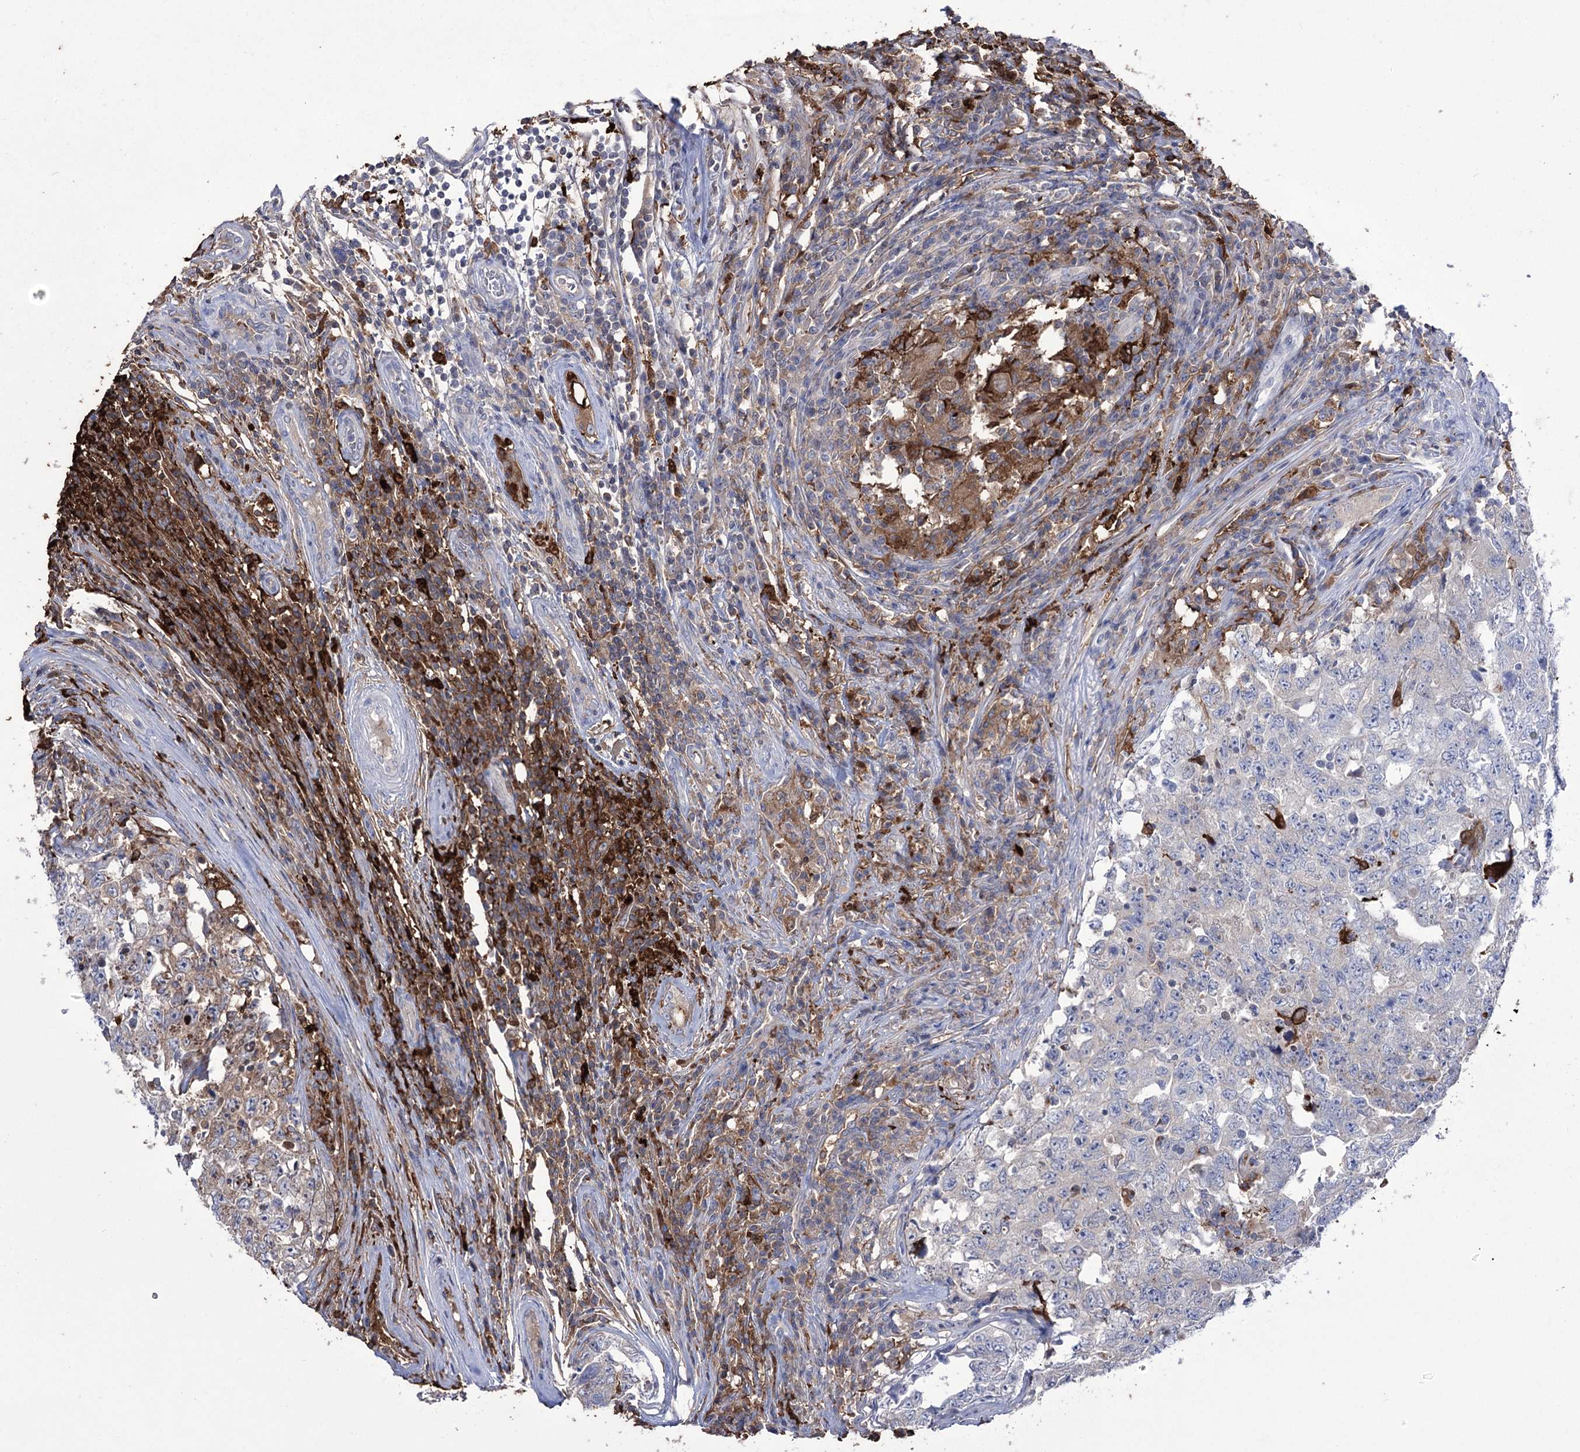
{"staining": {"intensity": "negative", "quantity": "none", "location": "none"}, "tissue": "testis cancer", "cell_type": "Tumor cells", "image_type": "cancer", "snomed": [{"axis": "morphology", "description": "Carcinoma, Embryonal, NOS"}, {"axis": "topography", "description": "Testis"}], "caption": "Immunohistochemistry image of neoplastic tissue: testis embryonal carcinoma stained with DAB demonstrates no significant protein staining in tumor cells. (DAB (3,3'-diaminobenzidine) immunohistochemistry (IHC) visualized using brightfield microscopy, high magnification).", "gene": "ZNF622", "patient": {"sex": "male", "age": 26}}